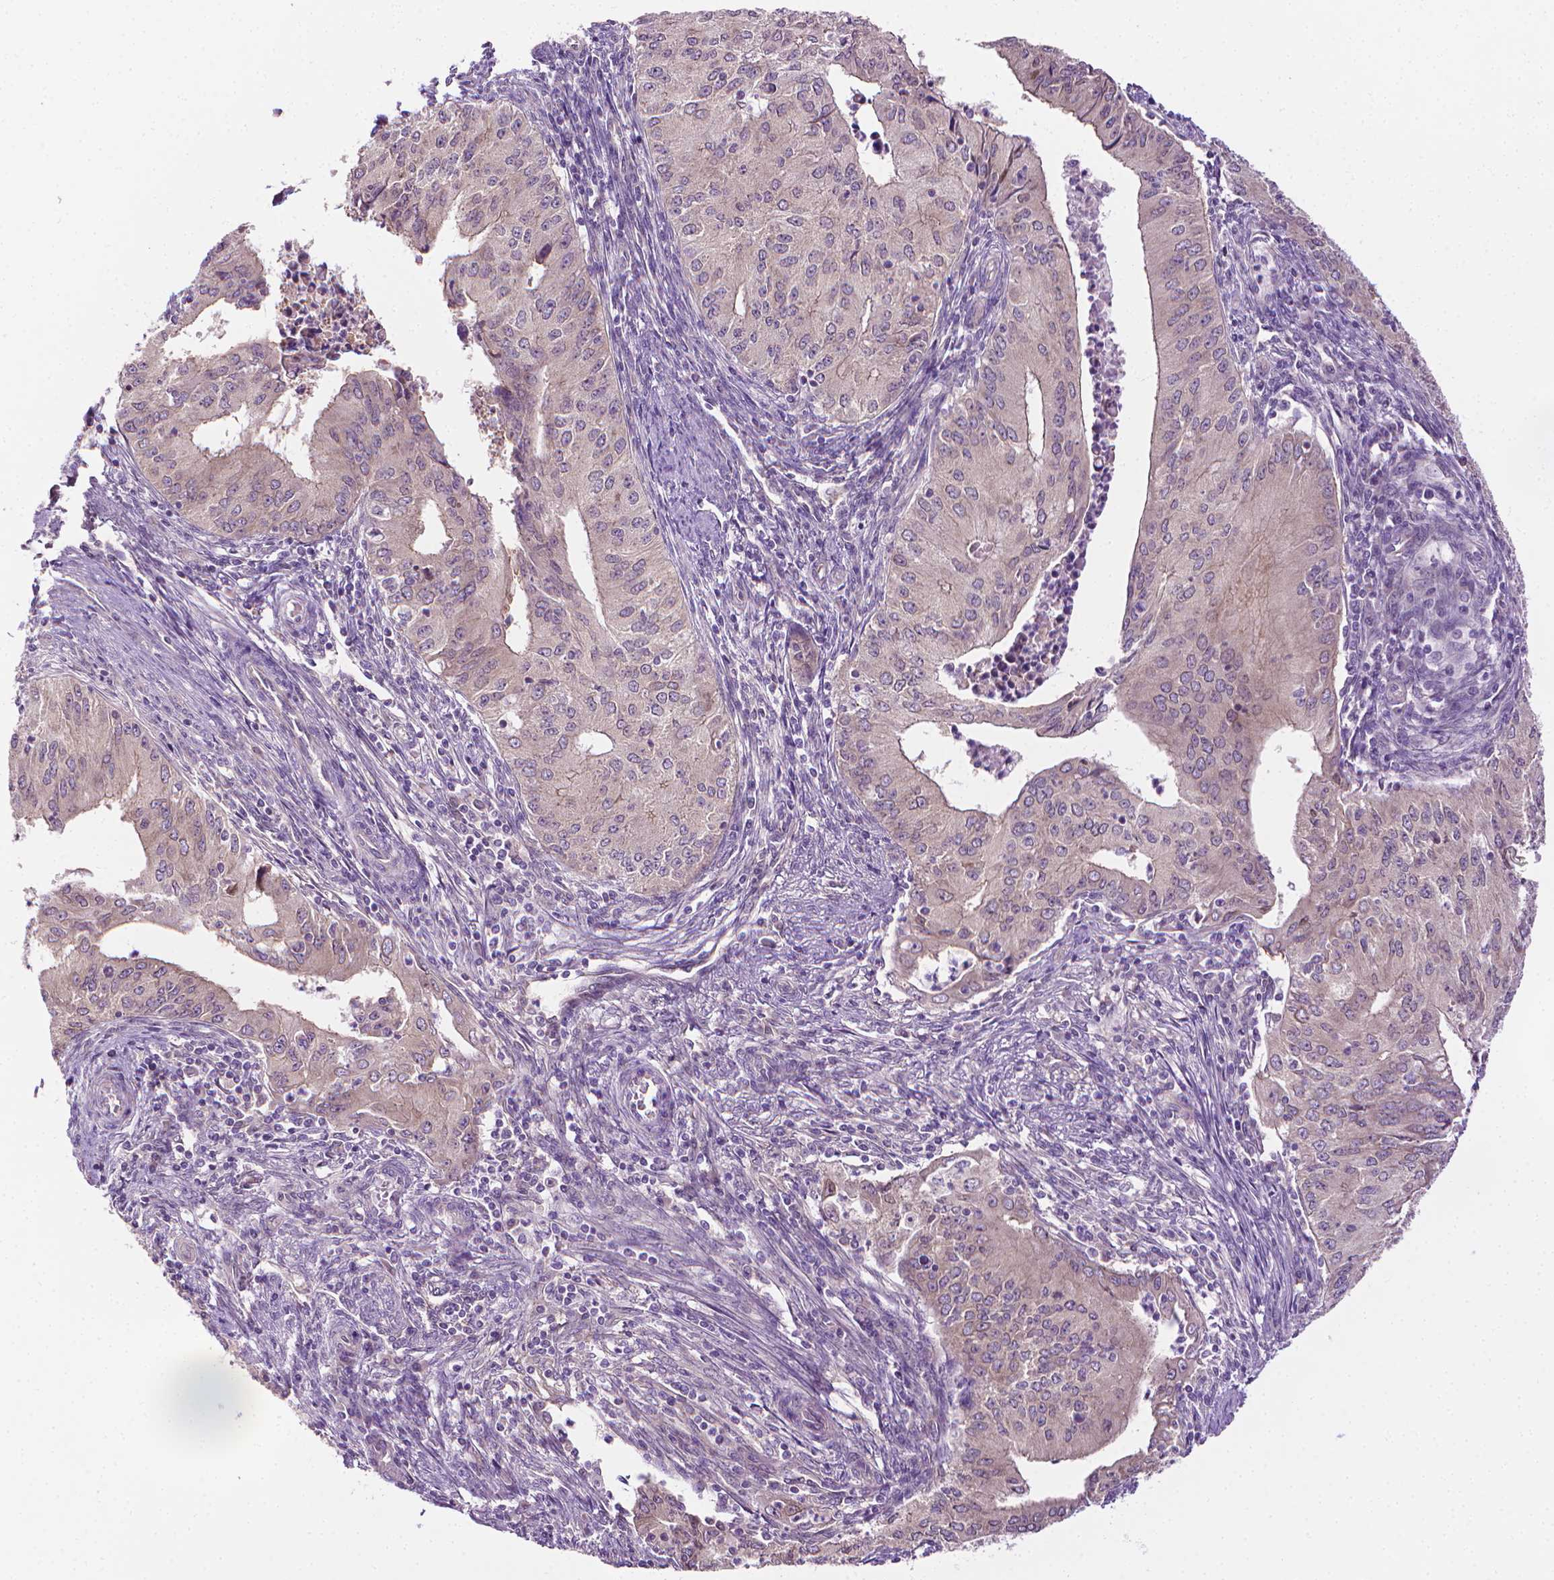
{"staining": {"intensity": "negative", "quantity": "none", "location": "none"}, "tissue": "endometrial cancer", "cell_type": "Tumor cells", "image_type": "cancer", "snomed": [{"axis": "morphology", "description": "Adenocarcinoma, NOS"}, {"axis": "topography", "description": "Endometrium"}], "caption": "Immunohistochemistry of endometrial cancer (adenocarcinoma) reveals no positivity in tumor cells.", "gene": "MCOLN3", "patient": {"sex": "female", "age": 50}}